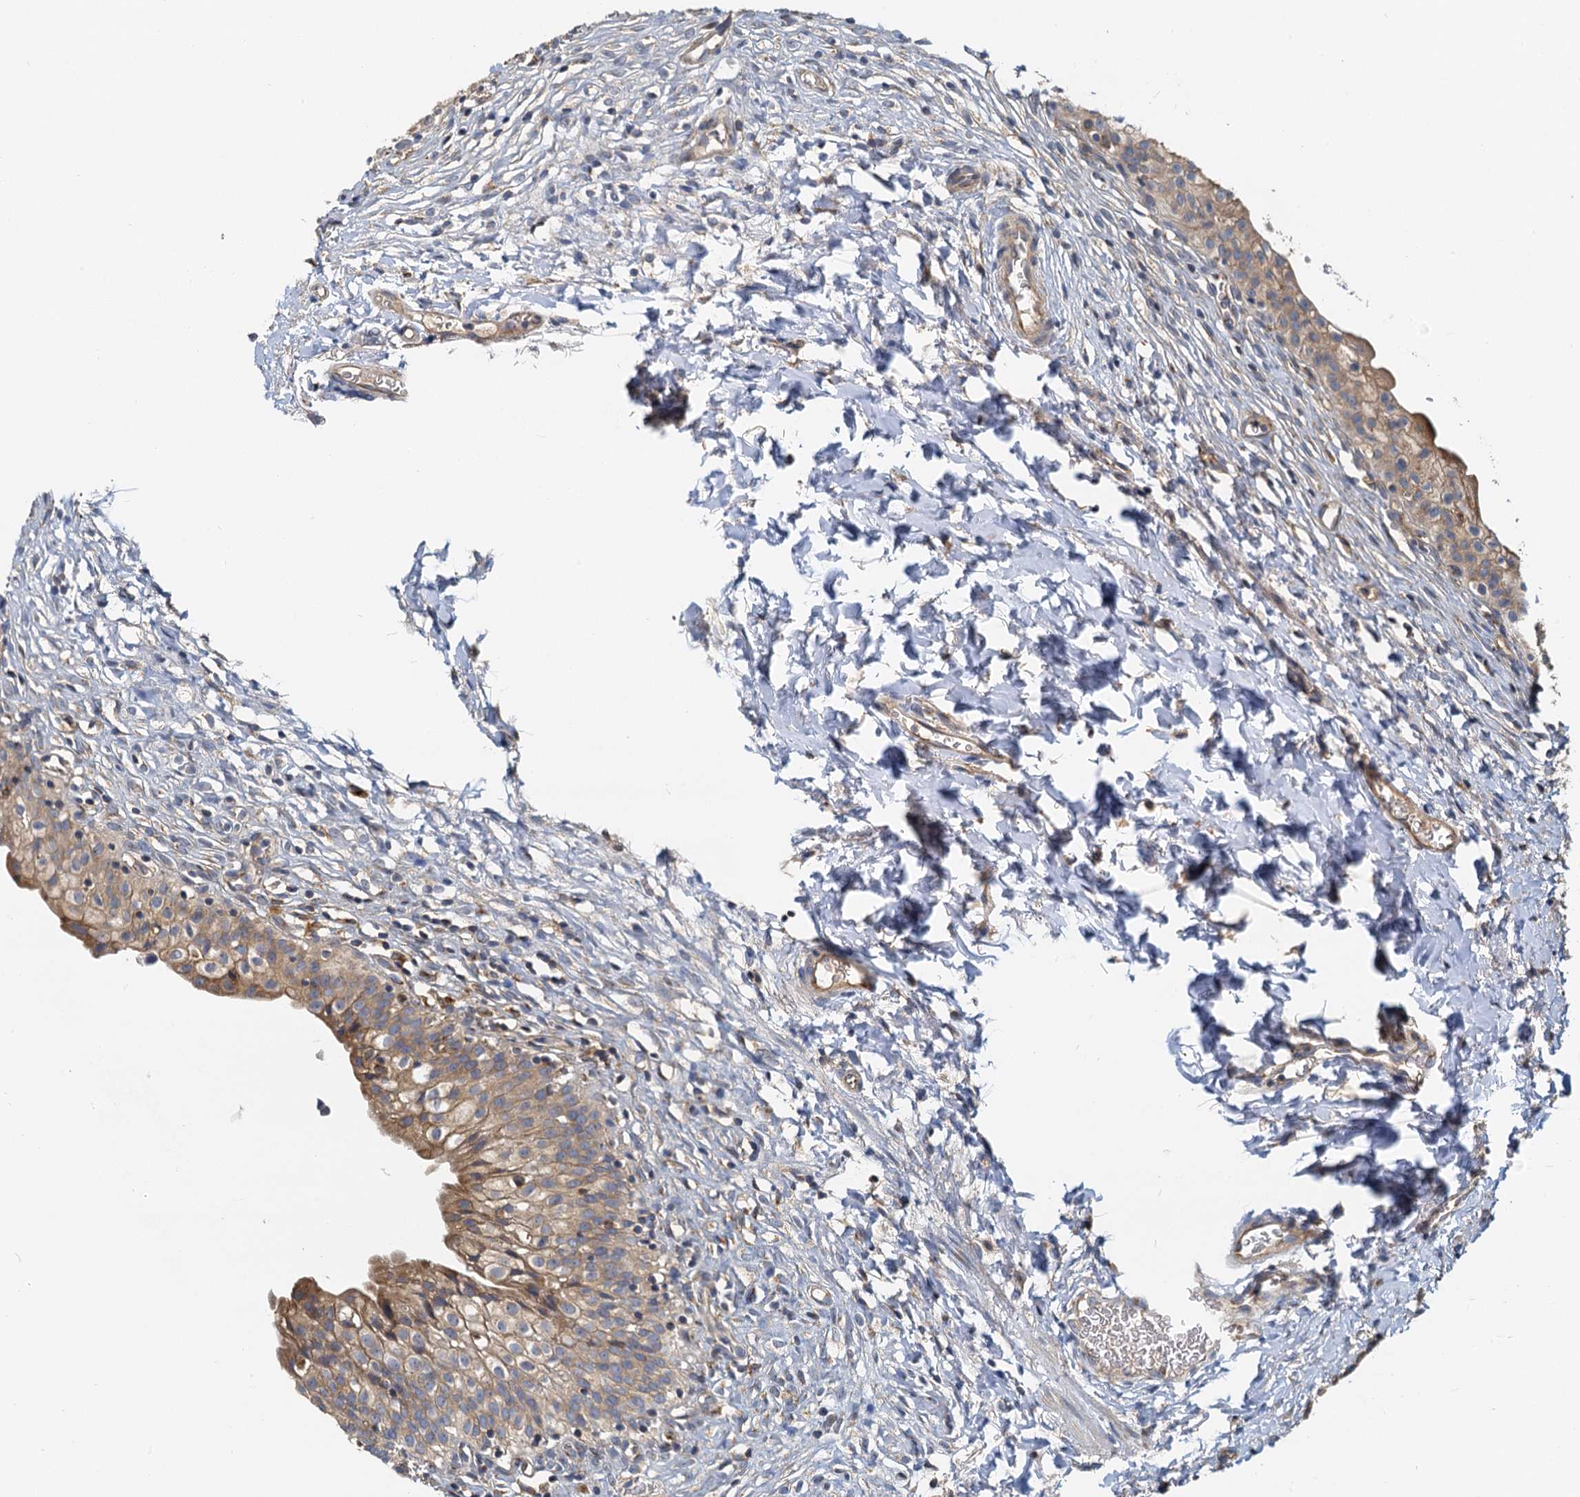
{"staining": {"intensity": "moderate", "quantity": "<25%", "location": "cytoplasmic/membranous"}, "tissue": "urinary bladder", "cell_type": "Urothelial cells", "image_type": "normal", "snomed": [{"axis": "morphology", "description": "Normal tissue, NOS"}, {"axis": "topography", "description": "Urinary bladder"}], "caption": "IHC histopathology image of unremarkable urinary bladder: human urinary bladder stained using IHC exhibits low levels of moderate protein expression localized specifically in the cytoplasmic/membranous of urothelial cells, appearing as a cytoplasmic/membranous brown color.", "gene": "NKAPD1", "patient": {"sex": "male", "age": 55}}